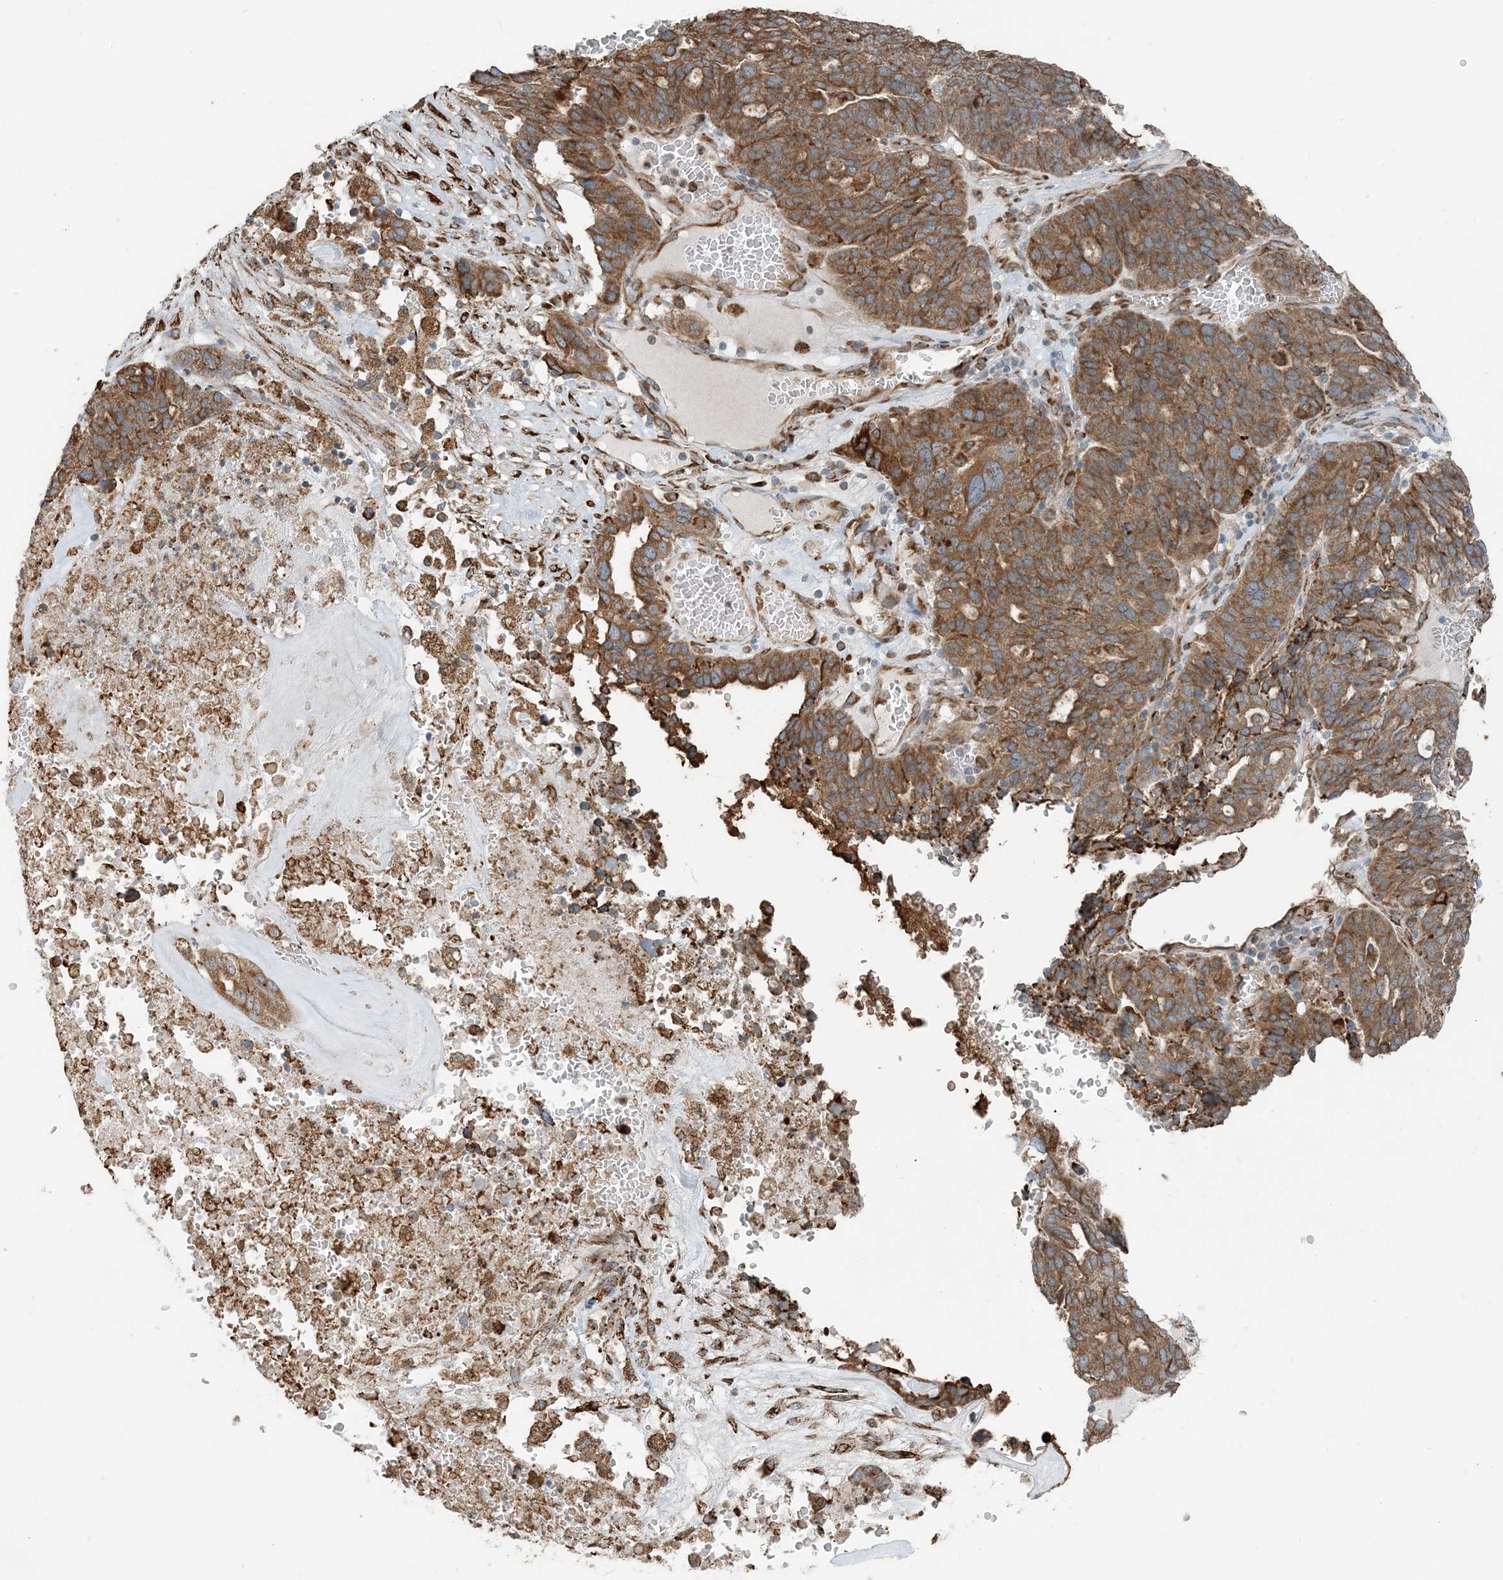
{"staining": {"intensity": "moderate", "quantity": ">75%", "location": "cytoplasmic/membranous"}, "tissue": "ovarian cancer", "cell_type": "Tumor cells", "image_type": "cancer", "snomed": [{"axis": "morphology", "description": "Cystadenocarcinoma, serous, NOS"}, {"axis": "topography", "description": "Ovary"}], "caption": "A medium amount of moderate cytoplasmic/membranous positivity is seen in about >75% of tumor cells in serous cystadenocarcinoma (ovarian) tissue.", "gene": "CERKL", "patient": {"sex": "female", "age": 59}}